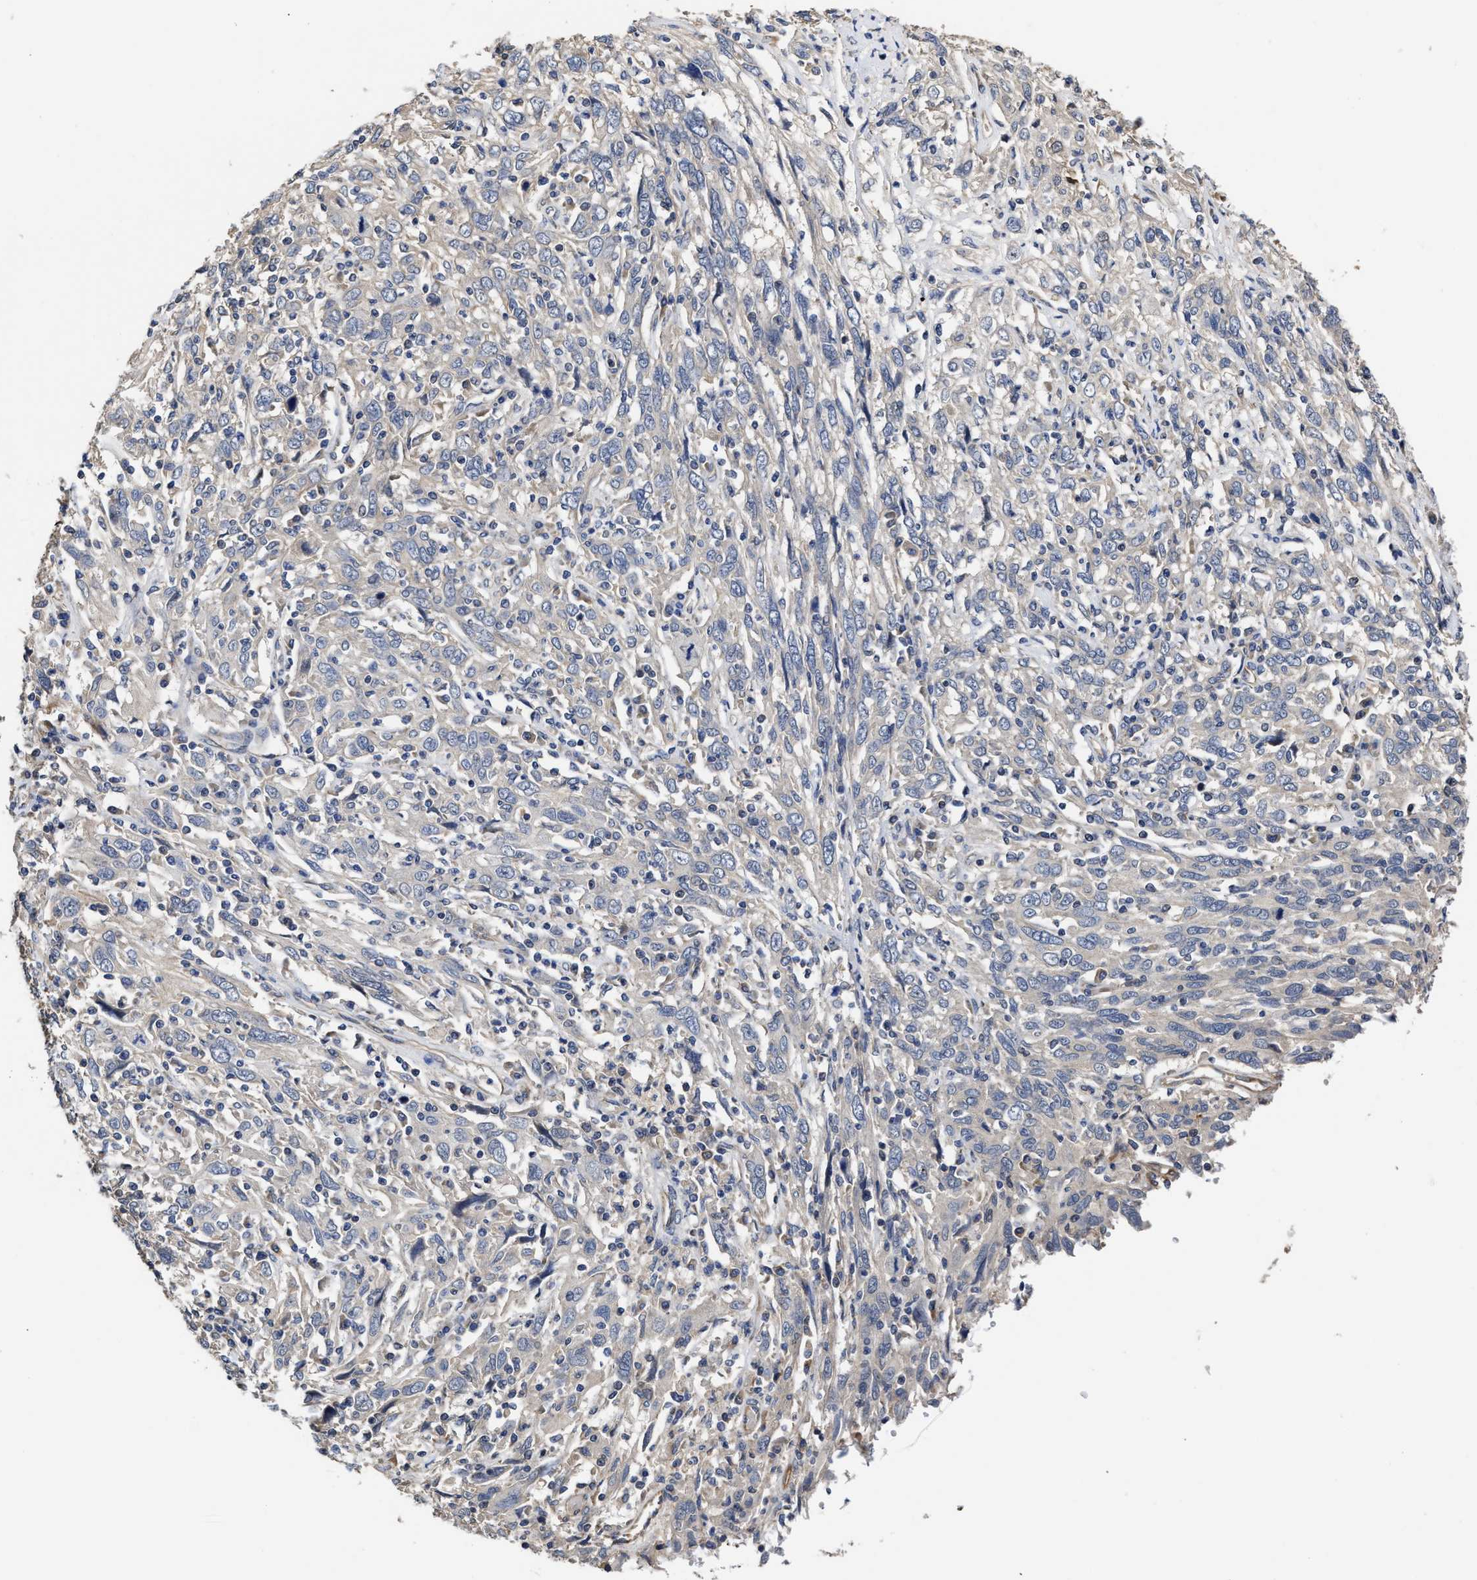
{"staining": {"intensity": "negative", "quantity": "none", "location": "none"}, "tissue": "cervical cancer", "cell_type": "Tumor cells", "image_type": "cancer", "snomed": [{"axis": "morphology", "description": "Squamous cell carcinoma, NOS"}, {"axis": "topography", "description": "Cervix"}], "caption": "Protein analysis of cervical squamous cell carcinoma reveals no significant positivity in tumor cells.", "gene": "TRAF6", "patient": {"sex": "female", "age": 46}}